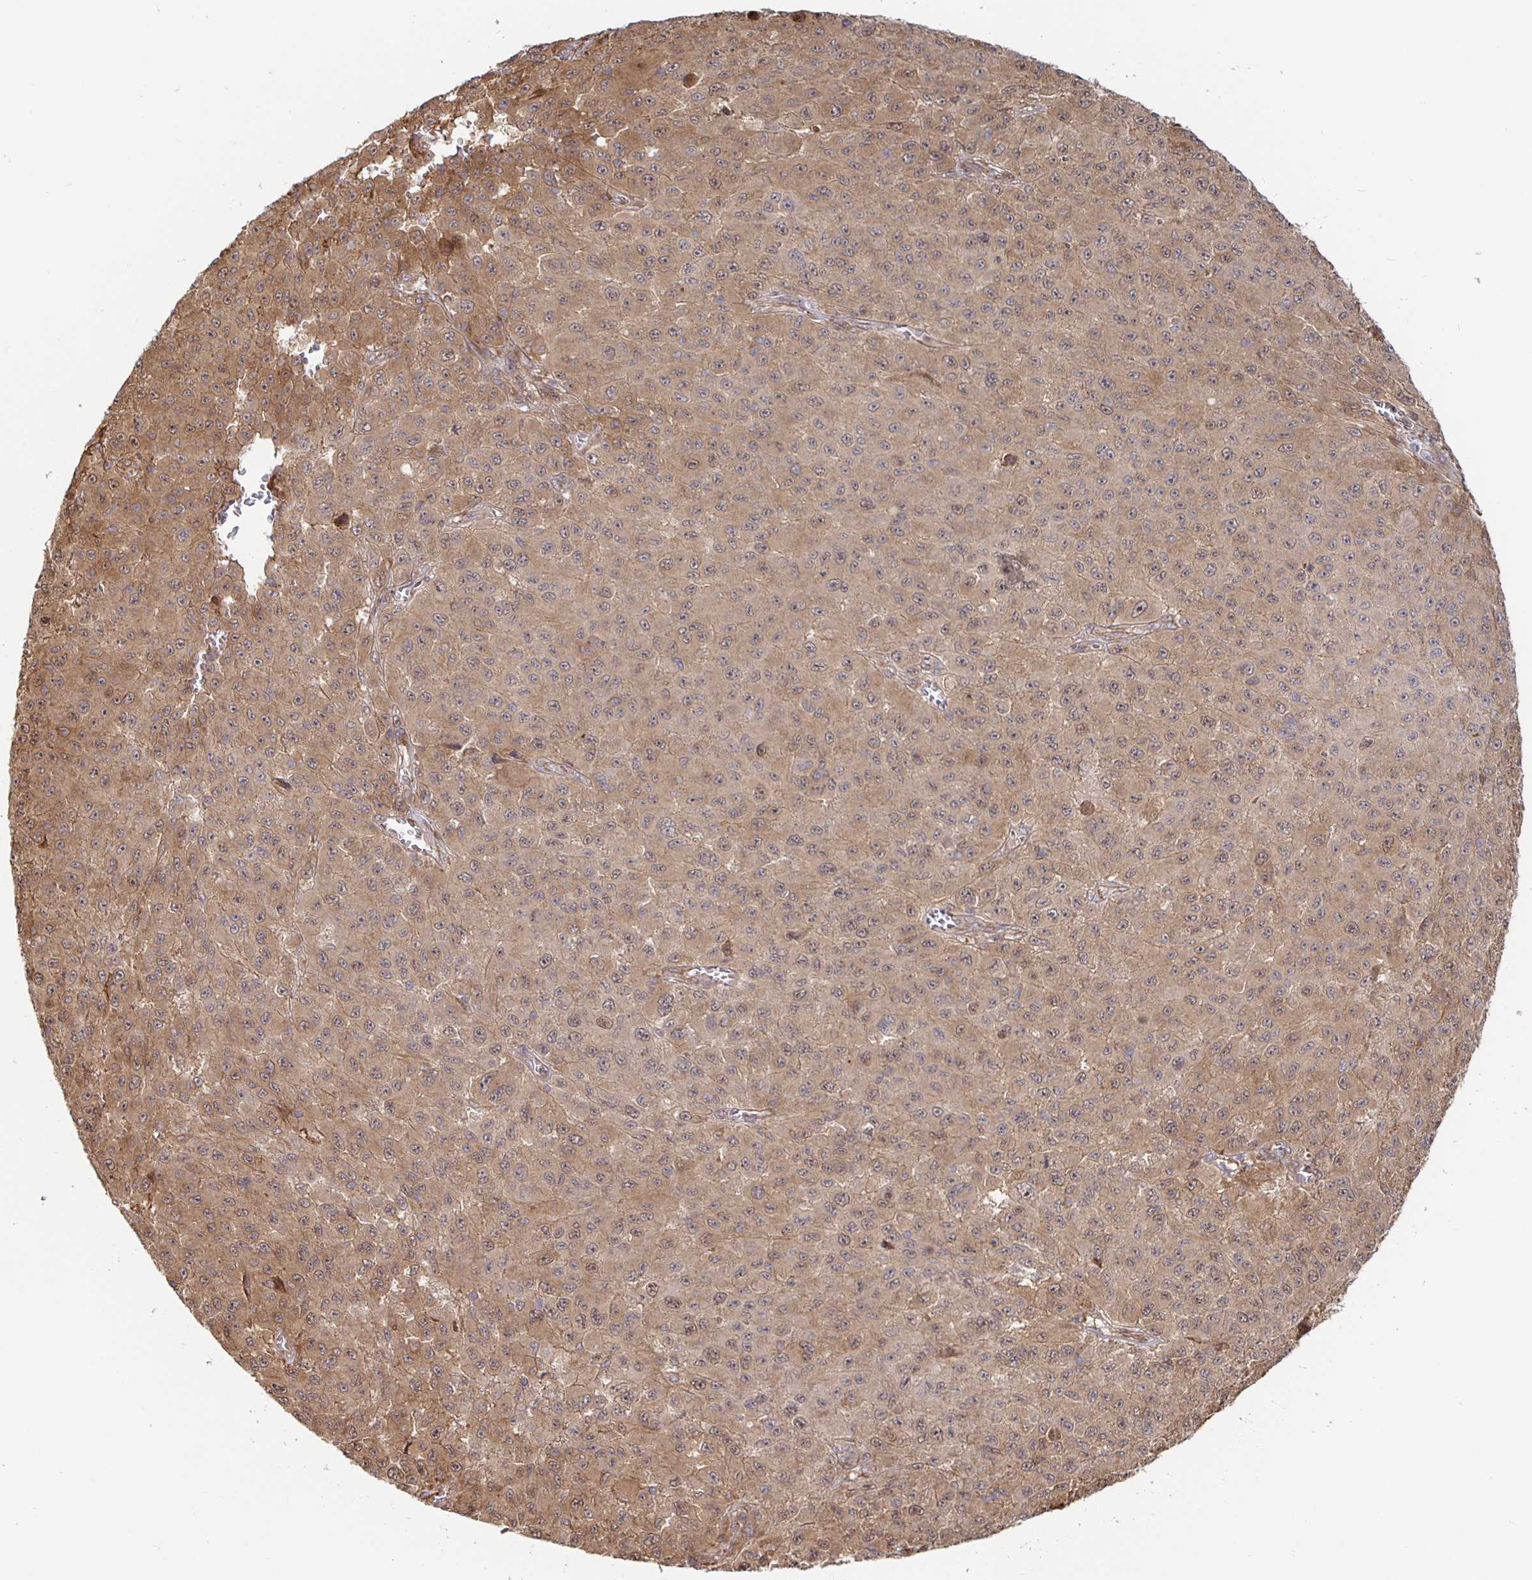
{"staining": {"intensity": "moderate", "quantity": ">75%", "location": "cytoplasmic/membranous,nuclear"}, "tissue": "melanoma", "cell_type": "Tumor cells", "image_type": "cancer", "snomed": [{"axis": "morphology", "description": "Malignant melanoma, NOS"}, {"axis": "topography", "description": "Skin"}], "caption": "Protein positivity by IHC exhibits moderate cytoplasmic/membranous and nuclear positivity in about >75% of tumor cells in melanoma.", "gene": "STRAP", "patient": {"sex": "male", "age": 73}}